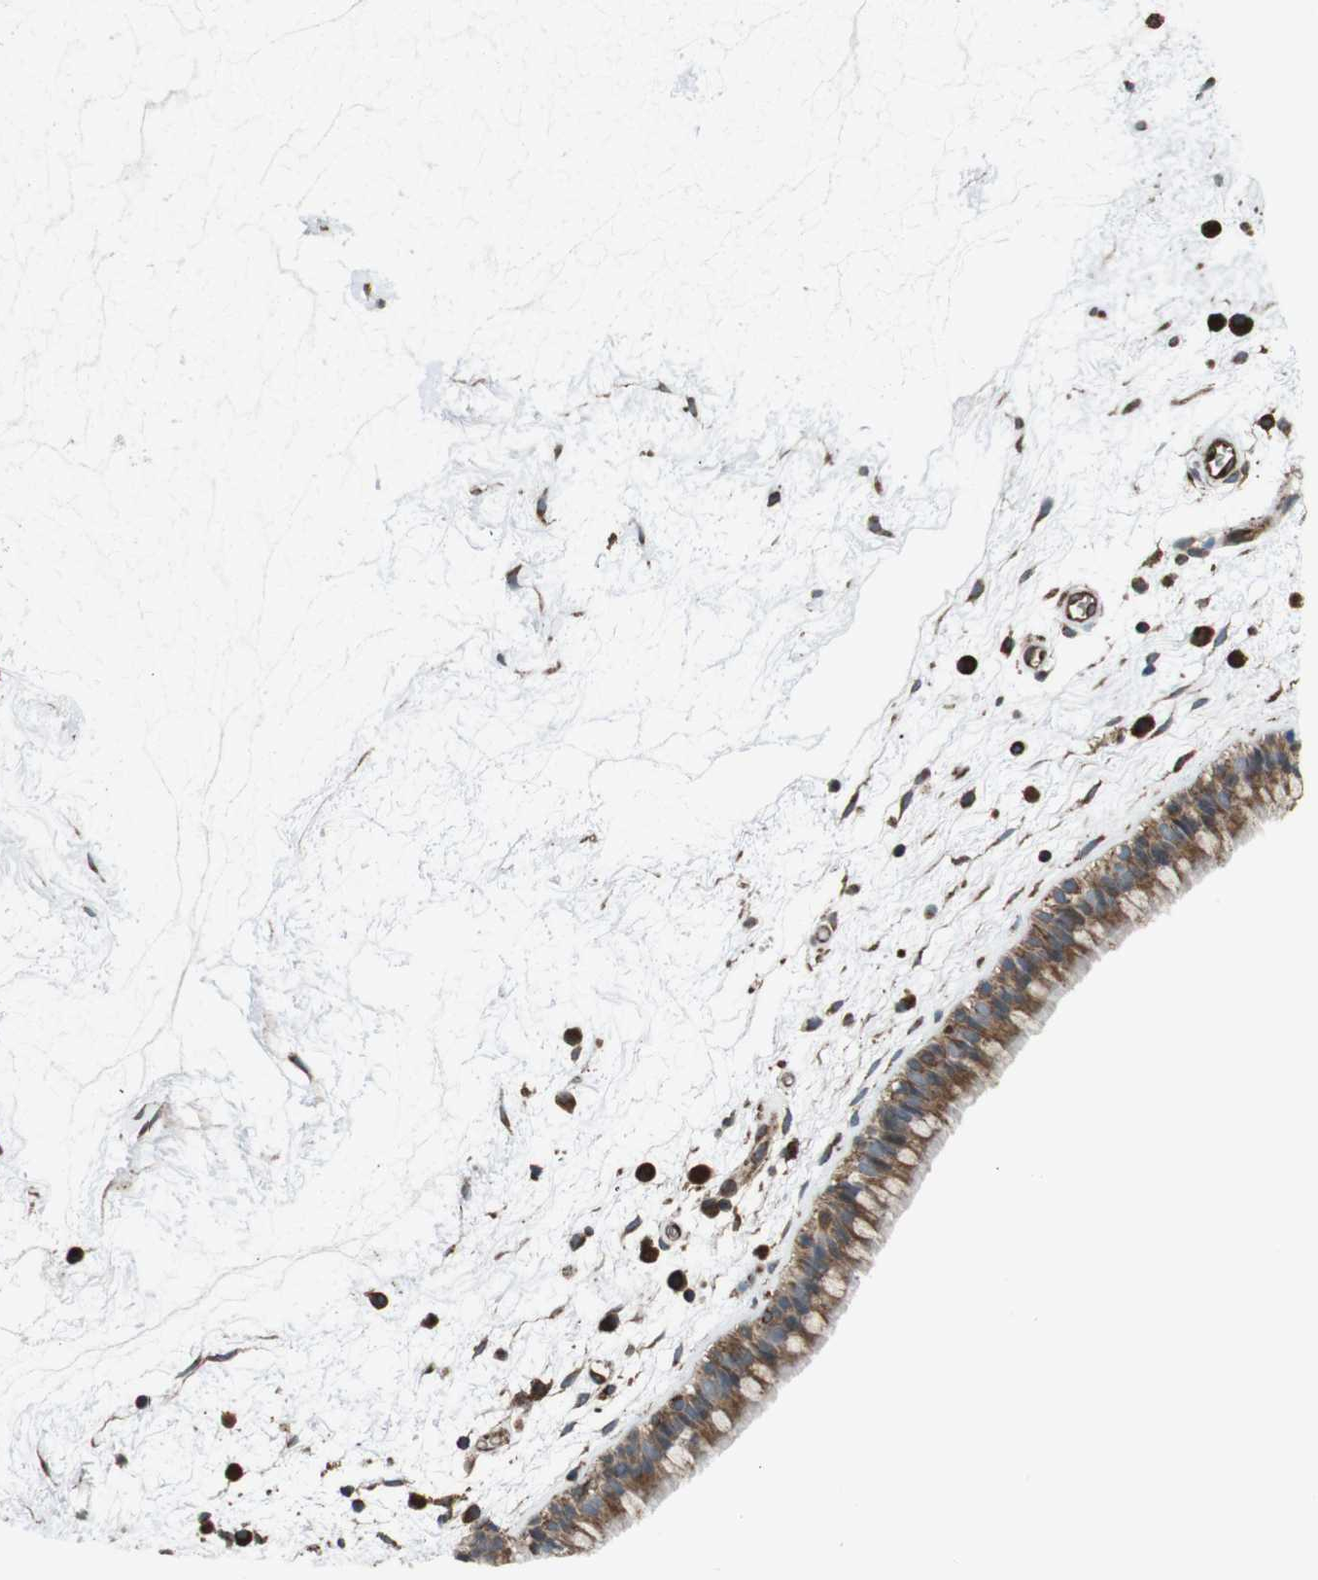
{"staining": {"intensity": "moderate", "quantity": ">75%", "location": "cytoplasmic/membranous"}, "tissue": "nasopharynx", "cell_type": "Respiratory epithelial cells", "image_type": "normal", "snomed": [{"axis": "morphology", "description": "Normal tissue, NOS"}, {"axis": "morphology", "description": "Inflammation, NOS"}, {"axis": "topography", "description": "Nasopharynx"}], "caption": "Moderate cytoplasmic/membranous expression is identified in approximately >75% of respiratory epithelial cells in normal nasopharynx. The staining is performed using DAB brown chromogen to label protein expression. The nuclei are counter-stained blue using hematoxylin.", "gene": "GIMAP8", "patient": {"sex": "male", "age": 48}}